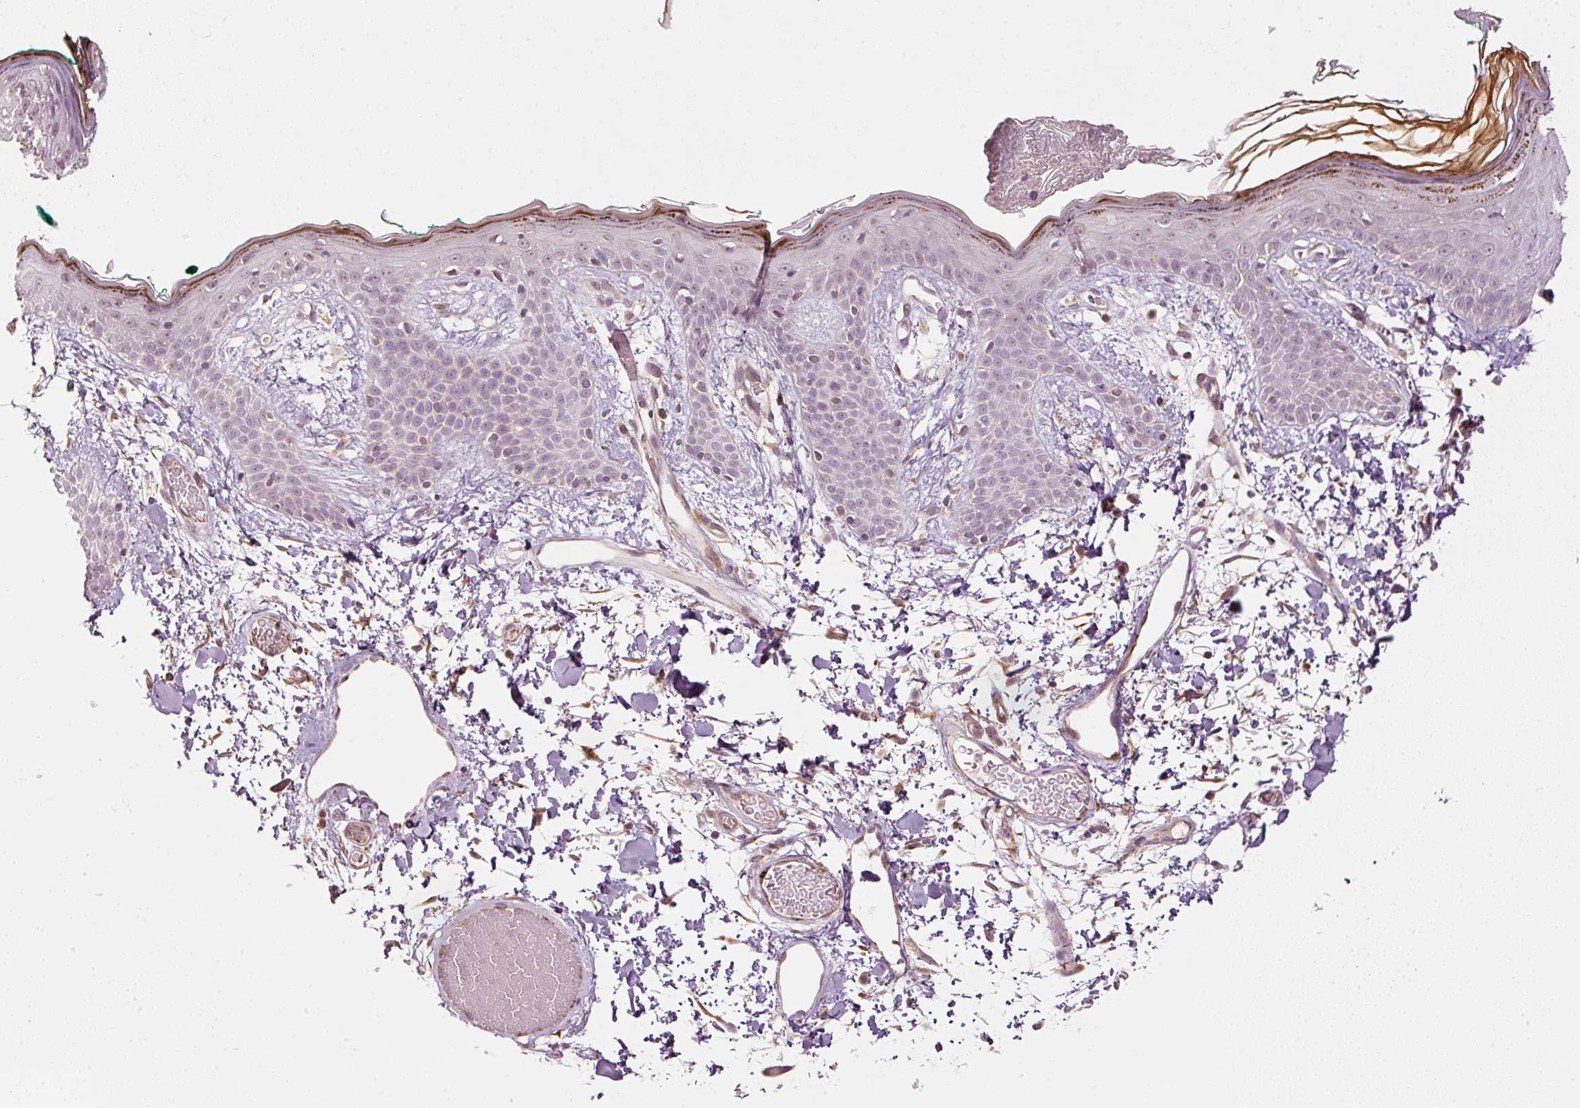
{"staining": {"intensity": "moderate", "quantity": ">75%", "location": "cytoplasmic/membranous"}, "tissue": "skin", "cell_type": "Fibroblasts", "image_type": "normal", "snomed": [{"axis": "morphology", "description": "Normal tissue, NOS"}, {"axis": "topography", "description": "Skin"}], "caption": "The immunohistochemical stain shows moderate cytoplasmic/membranous expression in fibroblasts of normal skin. The protein of interest is stained brown, and the nuclei are stained in blue (DAB (3,3'-diaminobenzidine) IHC with brightfield microscopy, high magnification).", "gene": "CDC20B", "patient": {"sex": "male", "age": 79}}